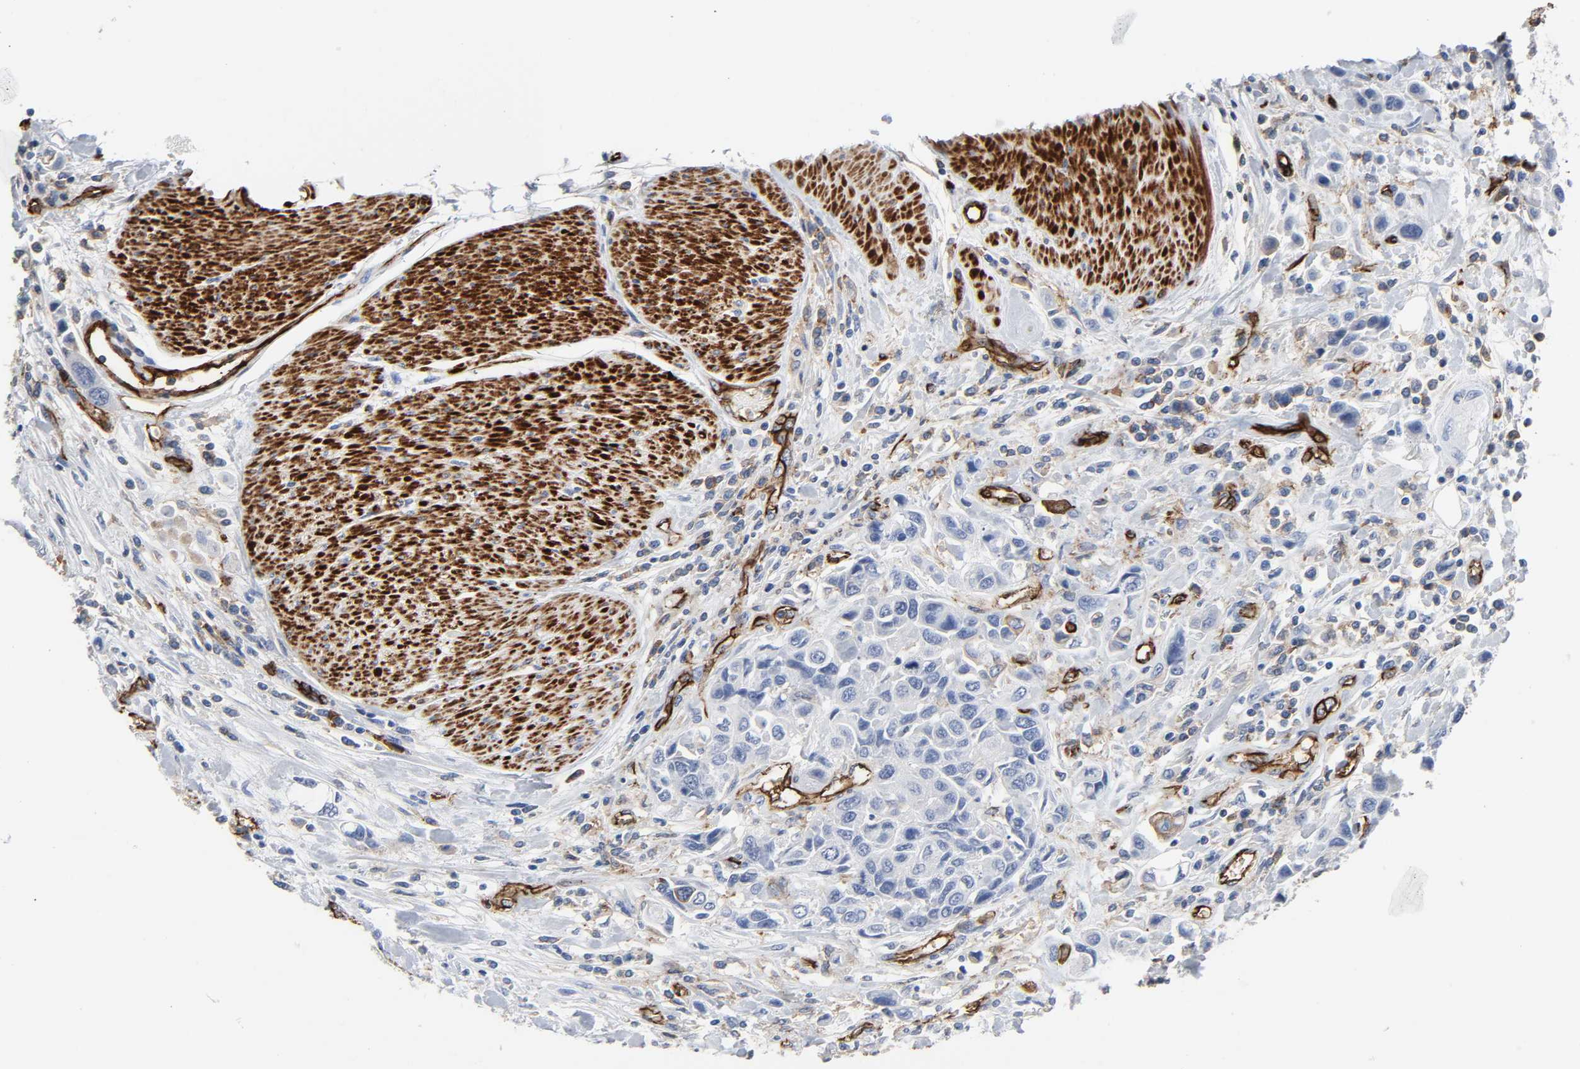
{"staining": {"intensity": "weak", "quantity": "<25%", "location": "cytoplasmic/membranous"}, "tissue": "urothelial cancer", "cell_type": "Tumor cells", "image_type": "cancer", "snomed": [{"axis": "morphology", "description": "Urothelial carcinoma, High grade"}, {"axis": "topography", "description": "Urinary bladder"}], "caption": "Photomicrograph shows no protein expression in tumor cells of high-grade urothelial carcinoma tissue.", "gene": "PECAM1", "patient": {"sex": "male", "age": 50}}